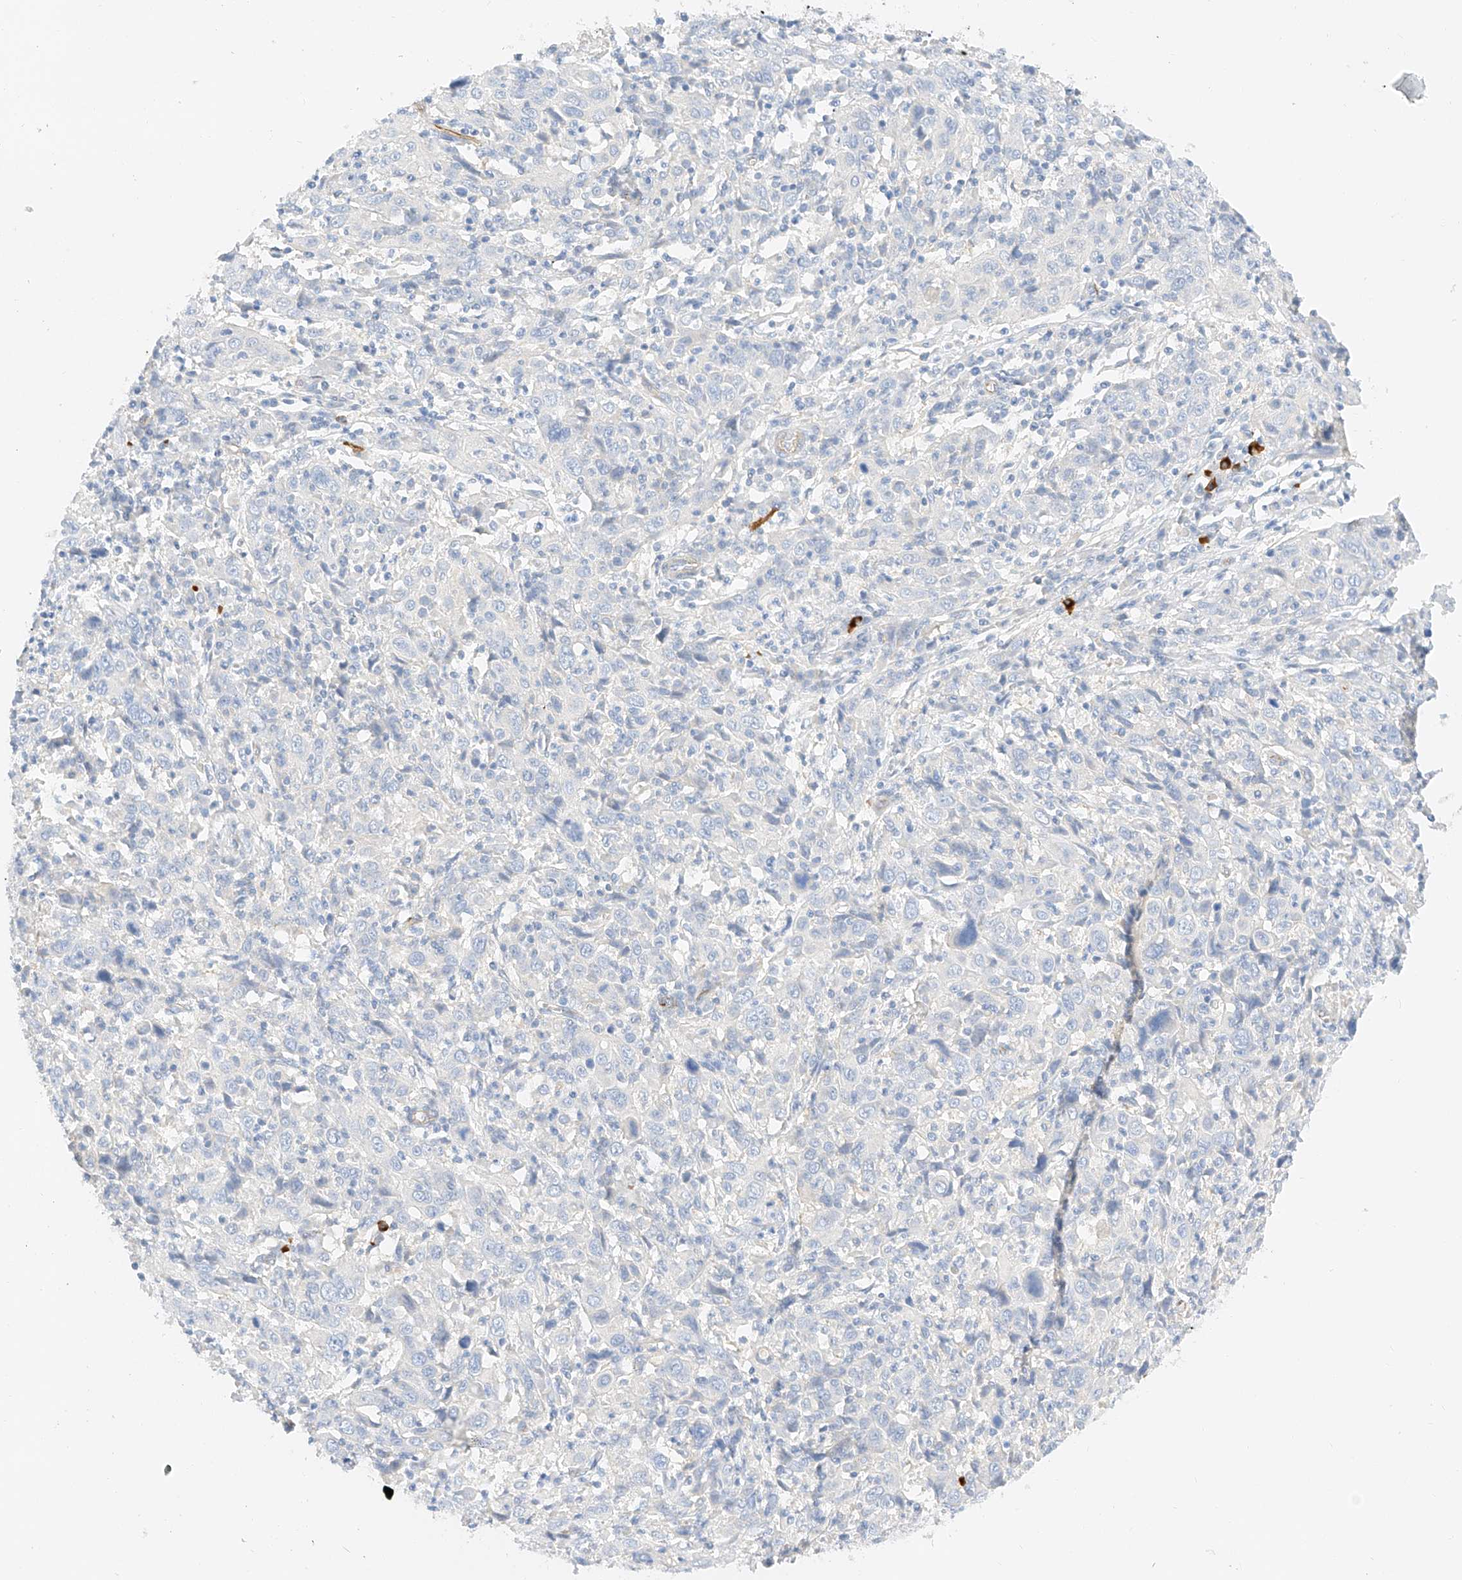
{"staining": {"intensity": "negative", "quantity": "none", "location": "none"}, "tissue": "cervical cancer", "cell_type": "Tumor cells", "image_type": "cancer", "snomed": [{"axis": "morphology", "description": "Squamous cell carcinoma, NOS"}, {"axis": "topography", "description": "Cervix"}], "caption": "This is a image of immunohistochemistry staining of cervical cancer, which shows no positivity in tumor cells. (DAB immunohistochemistry (IHC) with hematoxylin counter stain).", "gene": "CDCP2", "patient": {"sex": "female", "age": 46}}